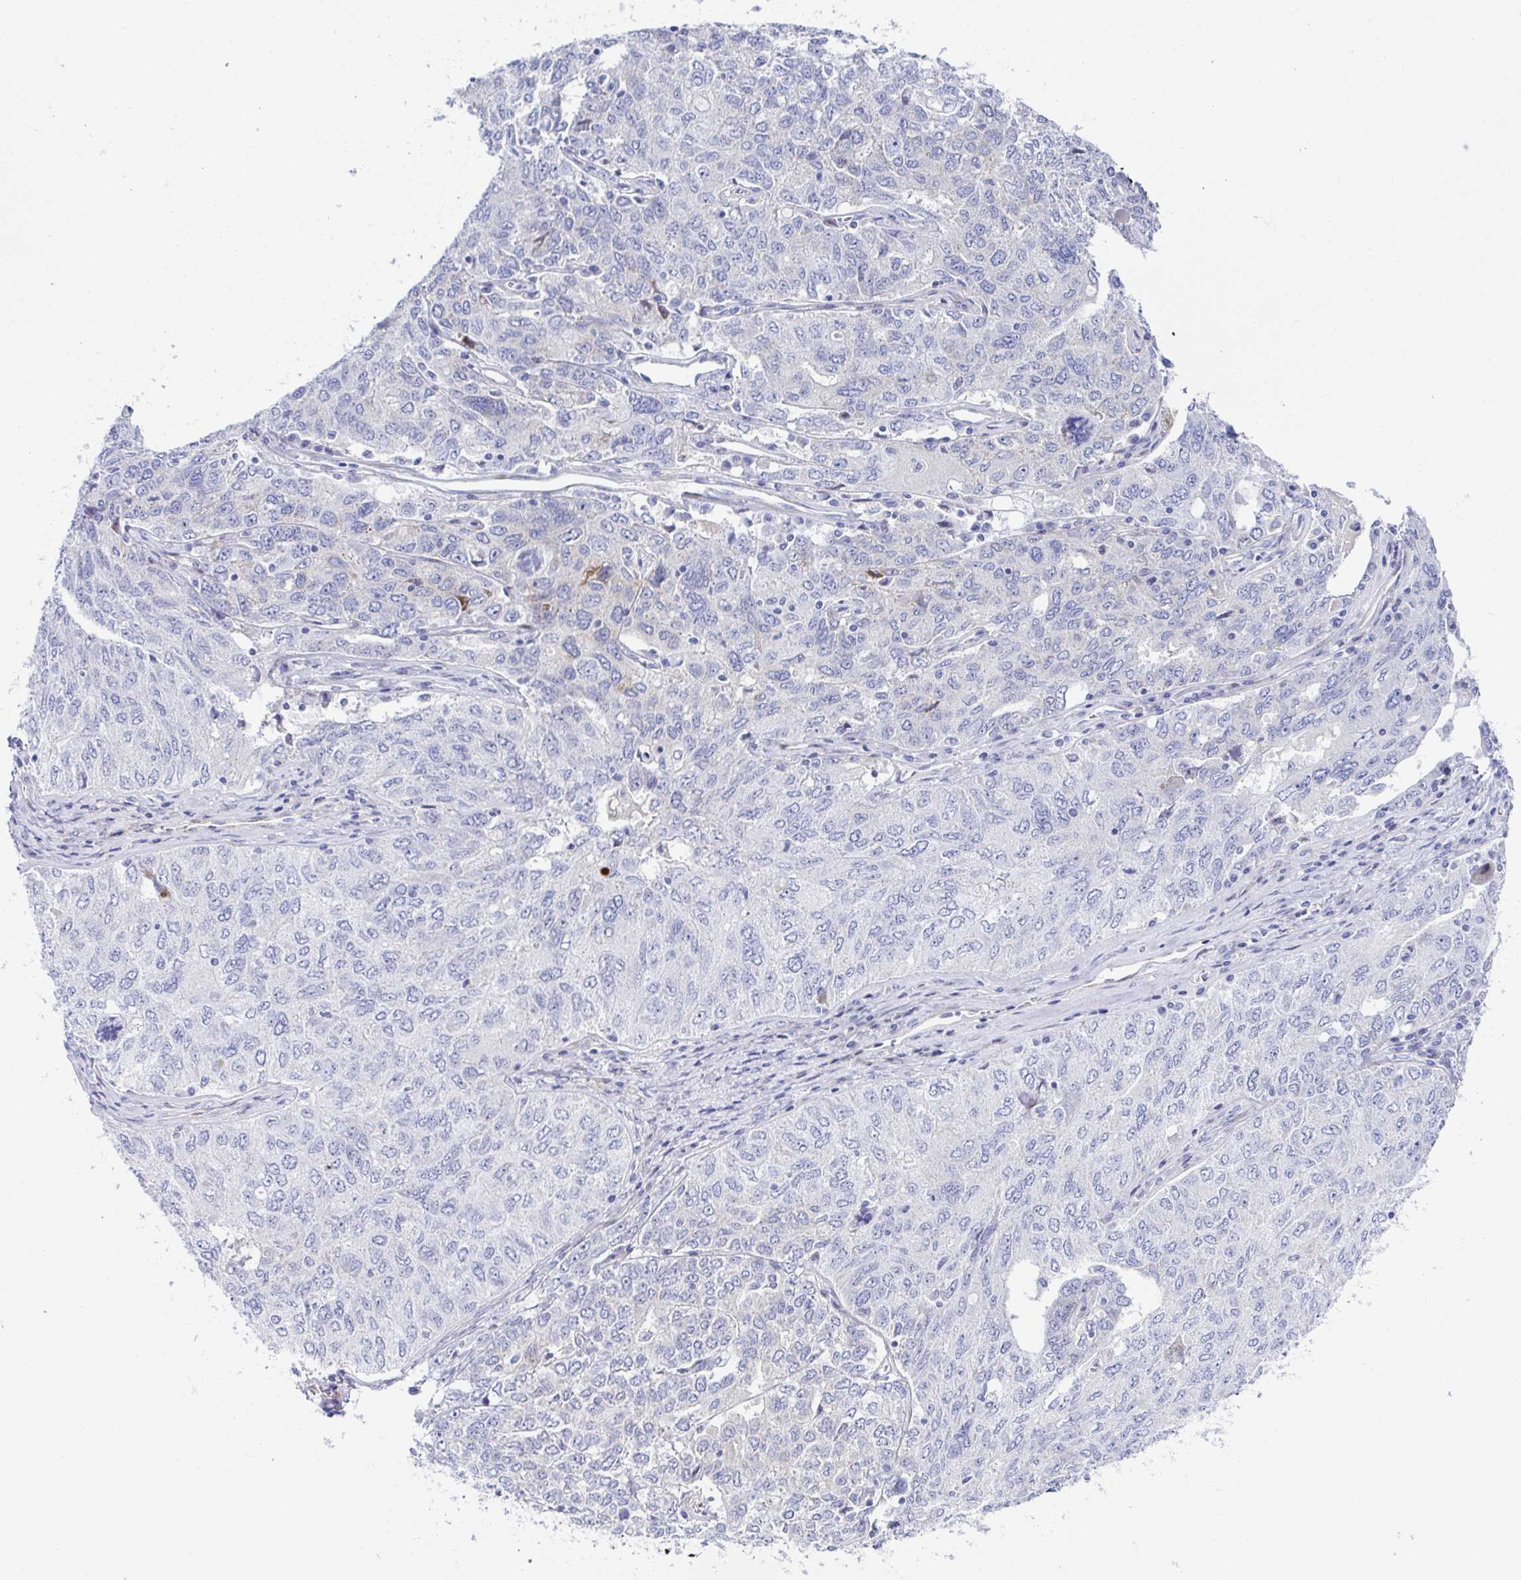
{"staining": {"intensity": "negative", "quantity": "none", "location": "none"}, "tissue": "ovarian cancer", "cell_type": "Tumor cells", "image_type": "cancer", "snomed": [{"axis": "morphology", "description": "Carcinoma, endometroid"}, {"axis": "topography", "description": "Ovary"}], "caption": "Immunohistochemistry micrograph of neoplastic tissue: human endometroid carcinoma (ovarian) stained with DAB exhibits no significant protein positivity in tumor cells.", "gene": "ZNF713", "patient": {"sex": "female", "age": 62}}